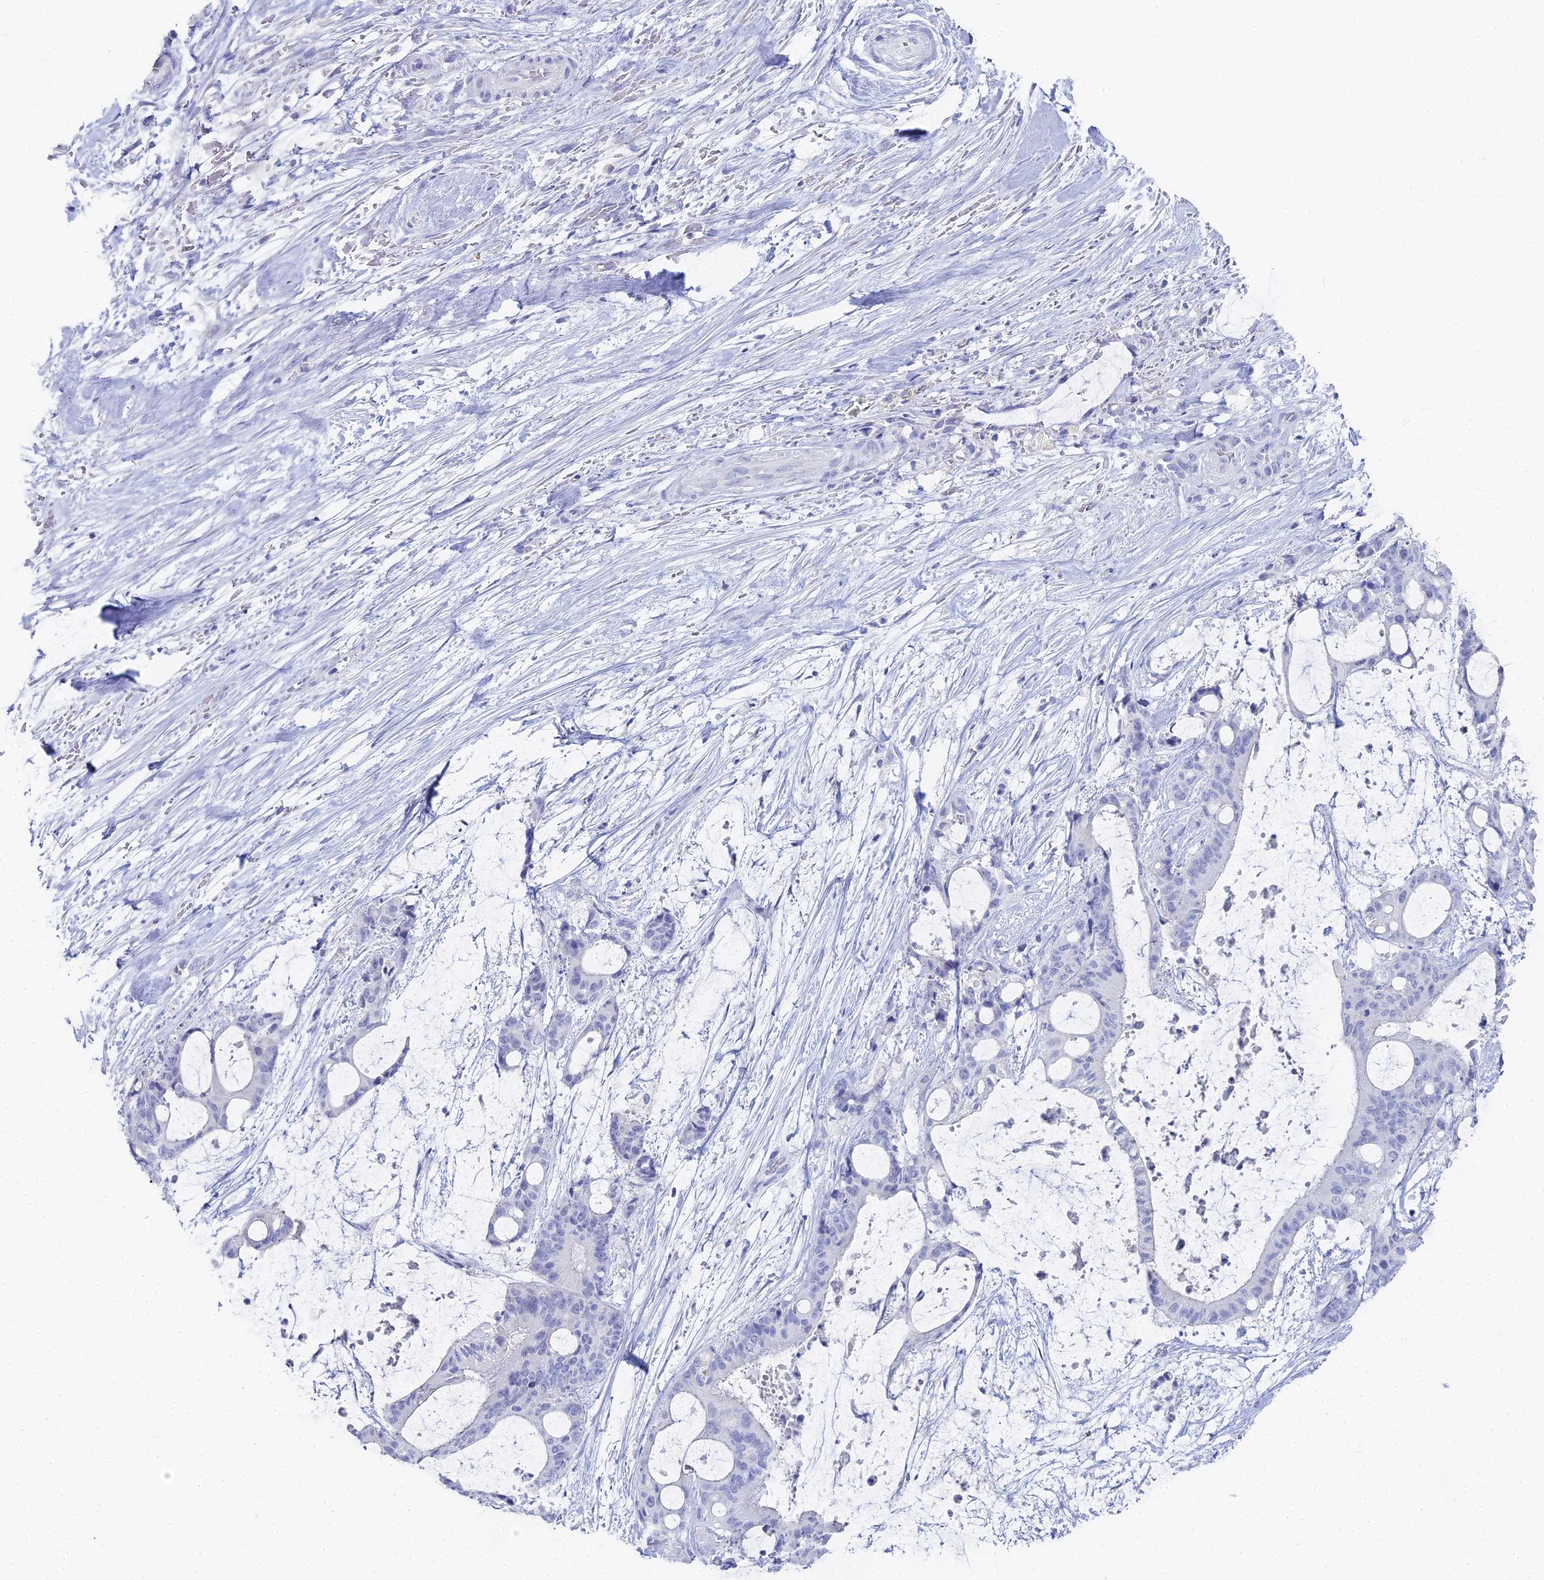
{"staining": {"intensity": "negative", "quantity": "none", "location": "none"}, "tissue": "liver cancer", "cell_type": "Tumor cells", "image_type": "cancer", "snomed": [{"axis": "morphology", "description": "Normal tissue, NOS"}, {"axis": "morphology", "description": "Cholangiocarcinoma"}, {"axis": "topography", "description": "Liver"}, {"axis": "topography", "description": "Peripheral nerve tissue"}], "caption": "Protein analysis of liver cholangiocarcinoma displays no significant staining in tumor cells.", "gene": "ALPP", "patient": {"sex": "female", "age": 73}}